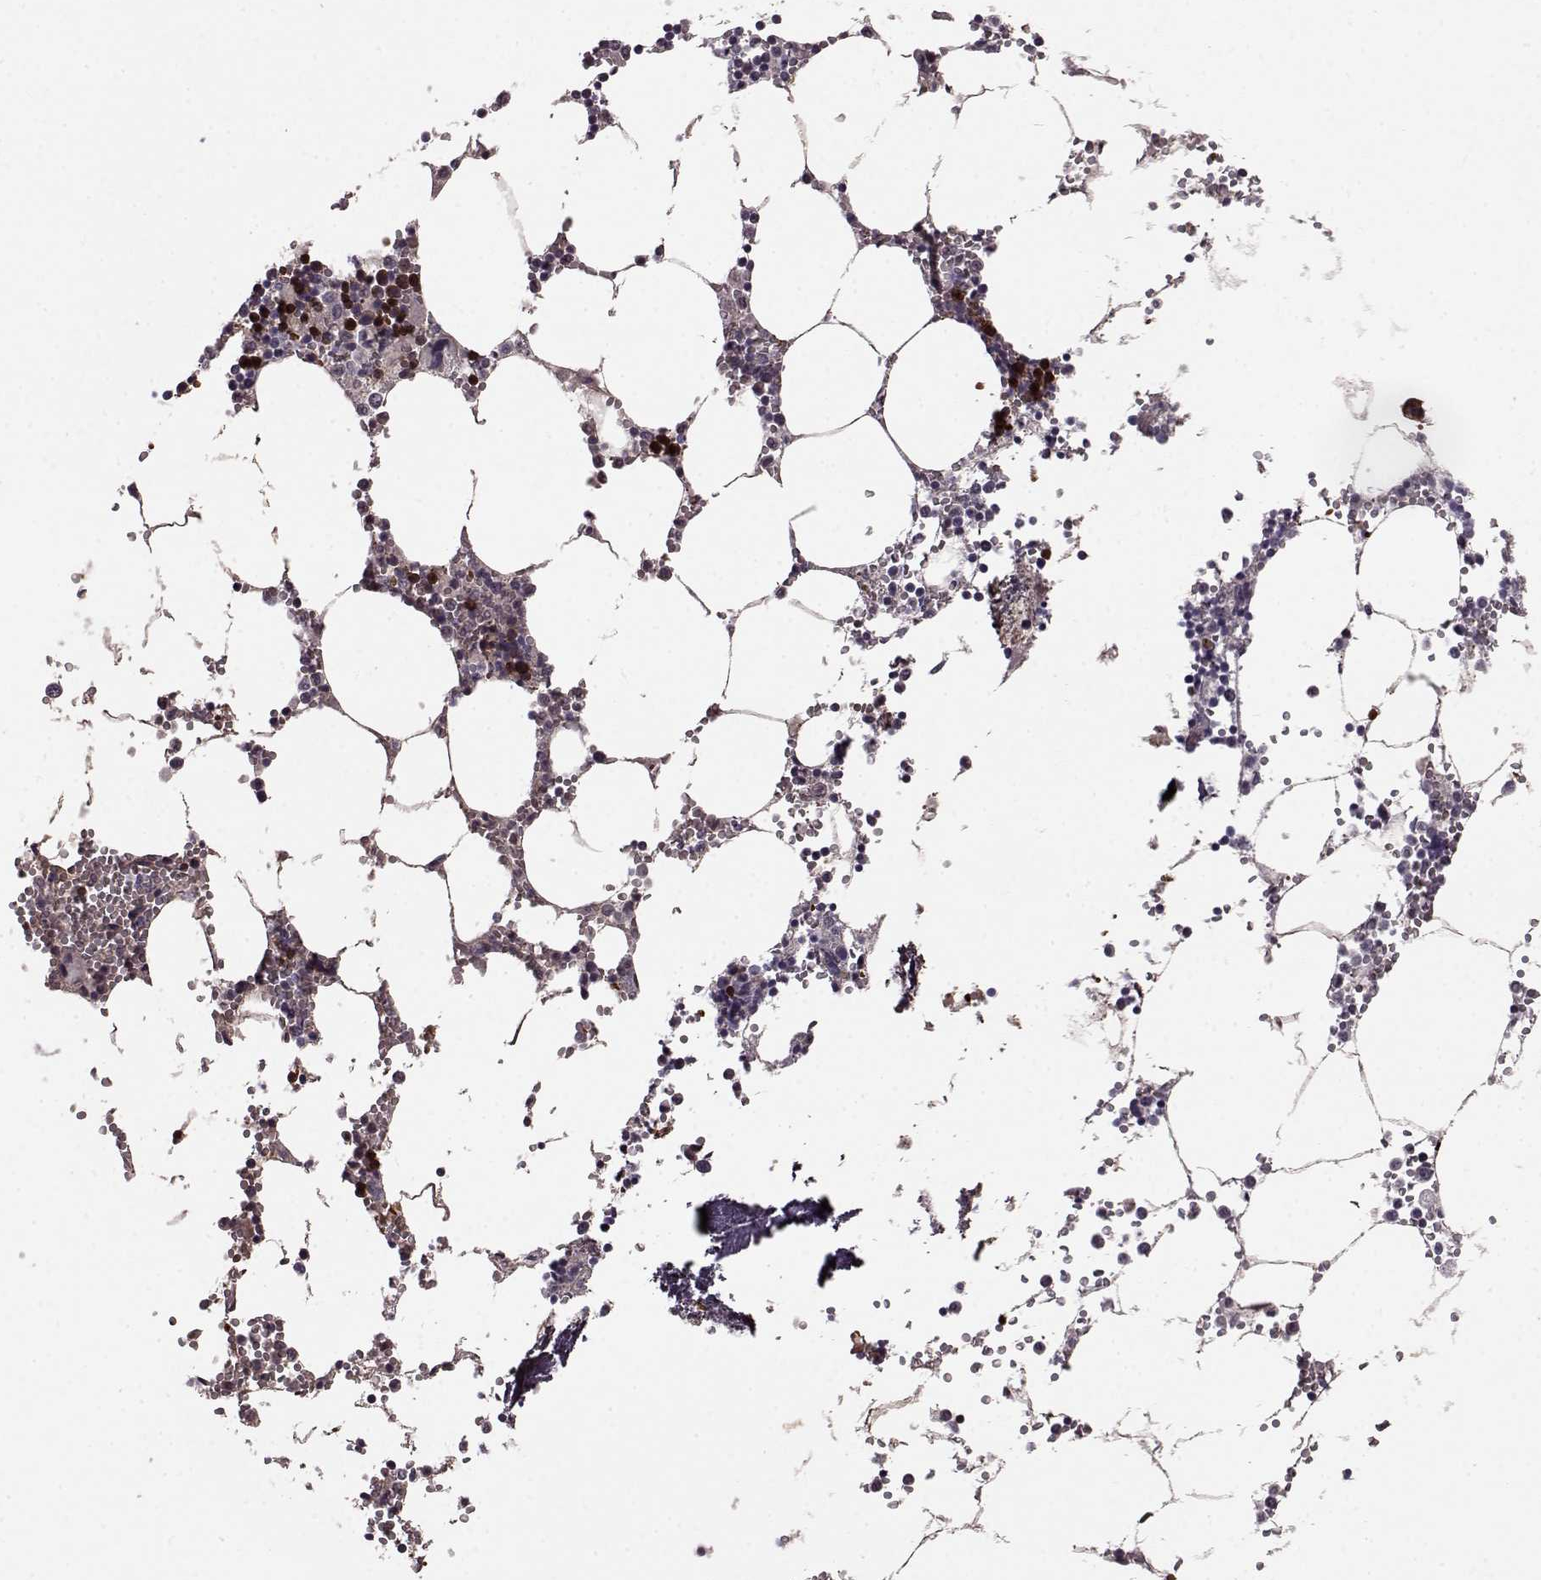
{"staining": {"intensity": "strong", "quantity": "<25%", "location": "cytoplasmic/membranous,nuclear"}, "tissue": "bone marrow", "cell_type": "Hematopoietic cells", "image_type": "normal", "snomed": [{"axis": "morphology", "description": "Normal tissue, NOS"}, {"axis": "topography", "description": "Bone marrow"}], "caption": "Brown immunohistochemical staining in benign bone marrow shows strong cytoplasmic/membranous,nuclear positivity in about <25% of hematopoietic cells. (brown staining indicates protein expression, while blue staining denotes nuclei).", "gene": "PROP1", "patient": {"sex": "male", "age": 54}}